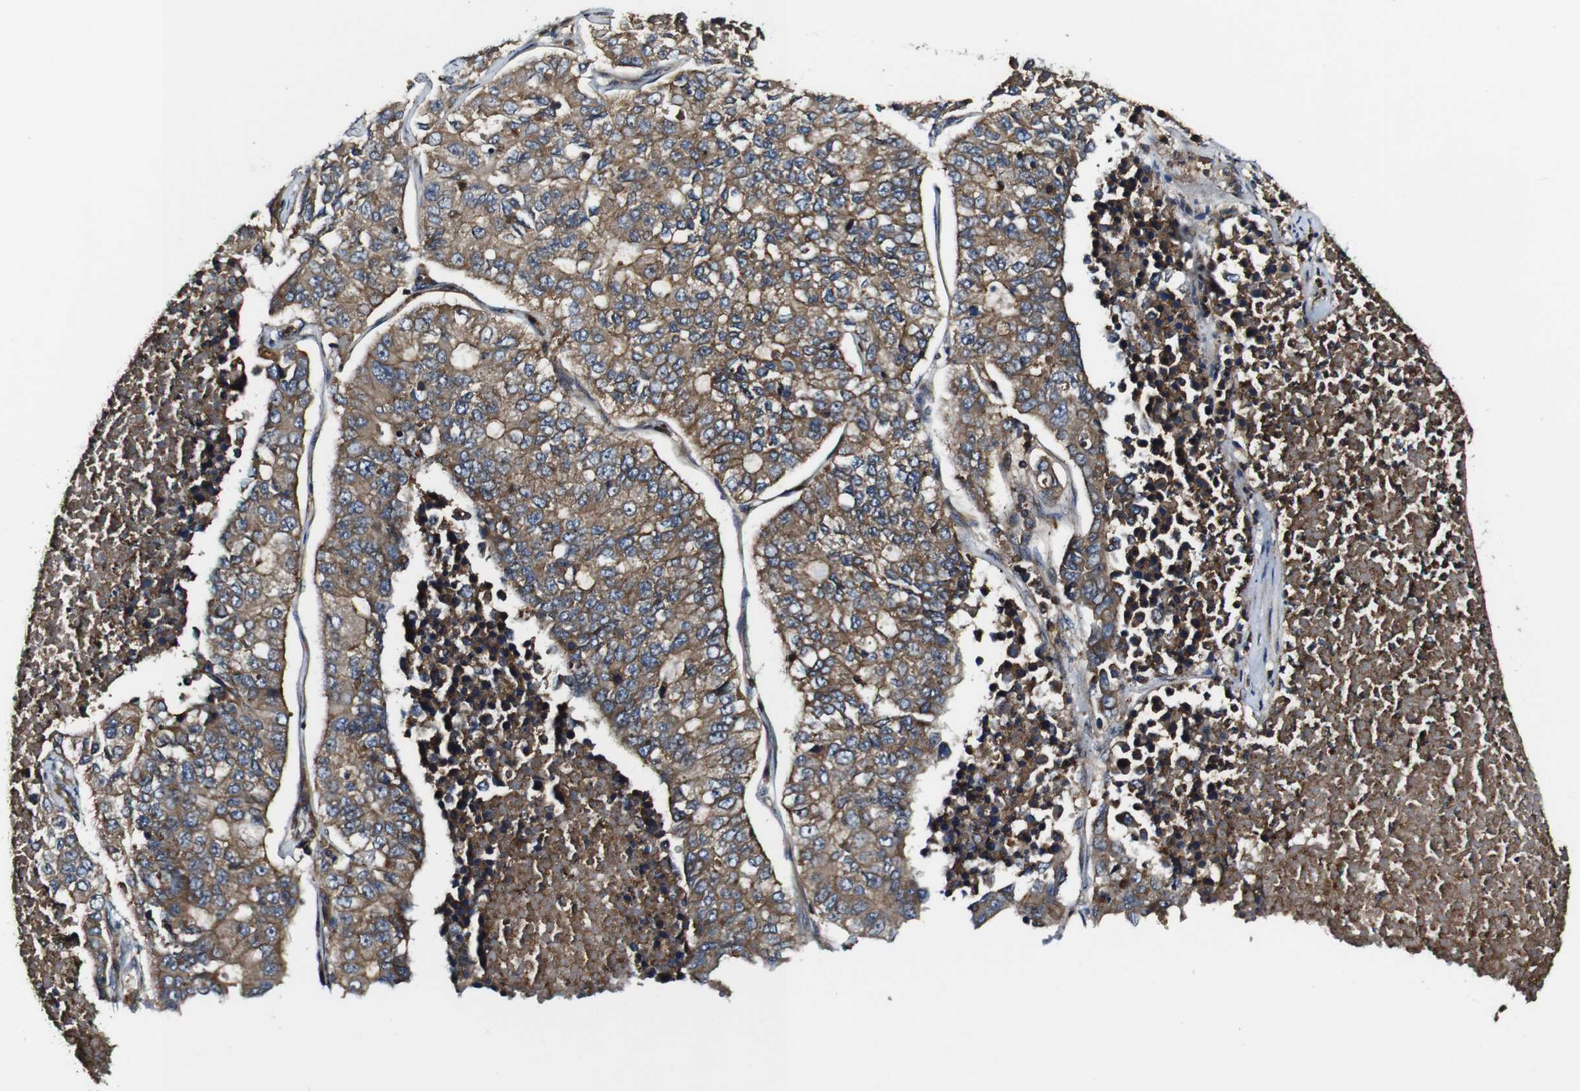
{"staining": {"intensity": "moderate", "quantity": ">75%", "location": "cytoplasmic/membranous"}, "tissue": "lung cancer", "cell_type": "Tumor cells", "image_type": "cancer", "snomed": [{"axis": "morphology", "description": "Adenocarcinoma, NOS"}, {"axis": "topography", "description": "Lung"}], "caption": "Immunohistochemistry of lung cancer (adenocarcinoma) exhibits medium levels of moderate cytoplasmic/membranous positivity in about >75% of tumor cells.", "gene": "TNIK", "patient": {"sex": "male", "age": 49}}